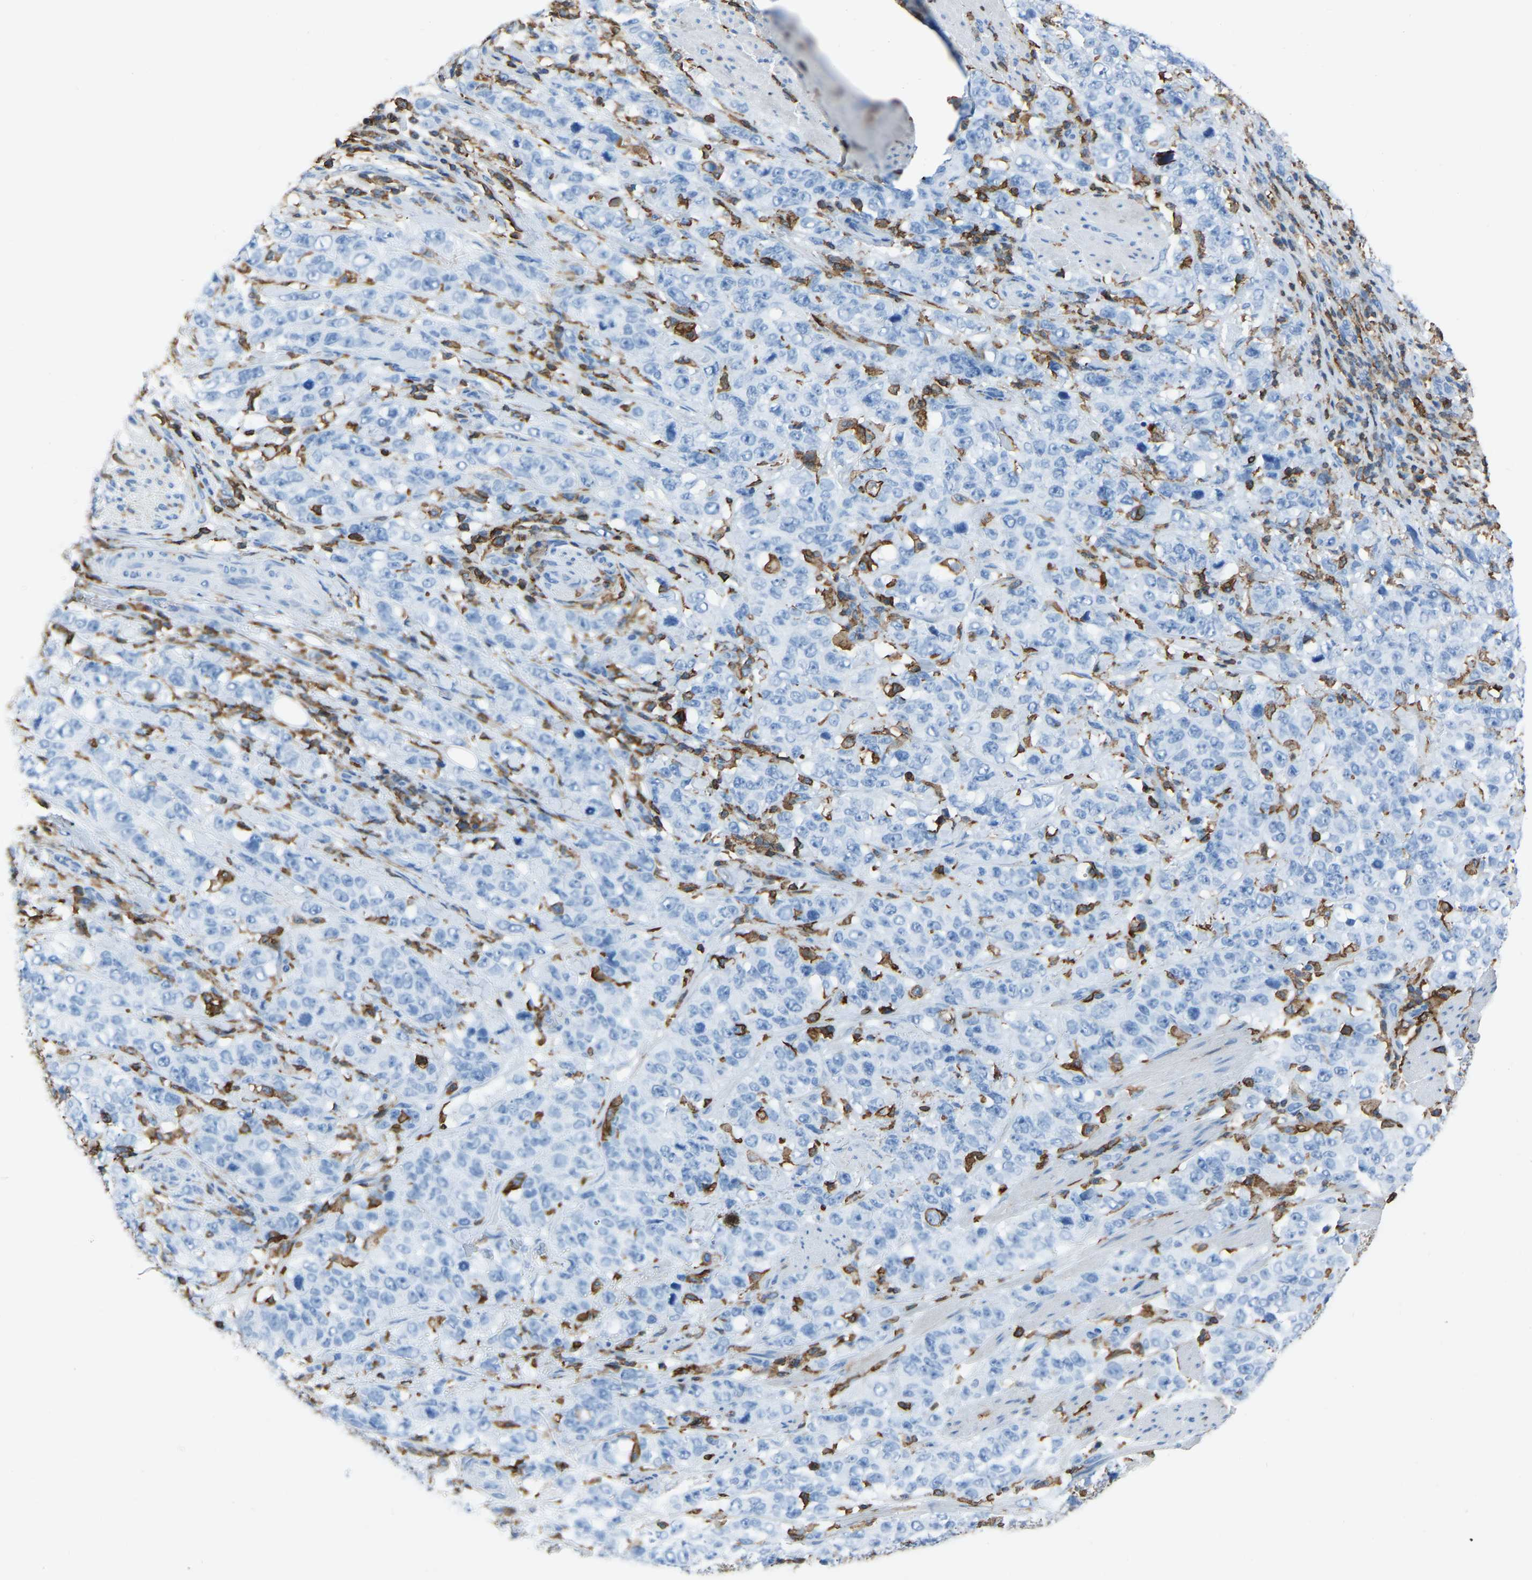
{"staining": {"intensity": "negative", "quantity": "none", "location": "none"}, "tissue": "stomach cancer", "cell_type": "Tumor cells", "image_type": "cancer", "snomed": [{"axis": "morphology", "description": "Adenocarcinoma, NOS"}, {"axis": "topography", "description": "Stomach"}], "caption": "A photomicrograph of human stomach cancer is negative for staining in tumor cells.", "gene": "LSP1", "patient": {"sex": "male", "age": 48}}